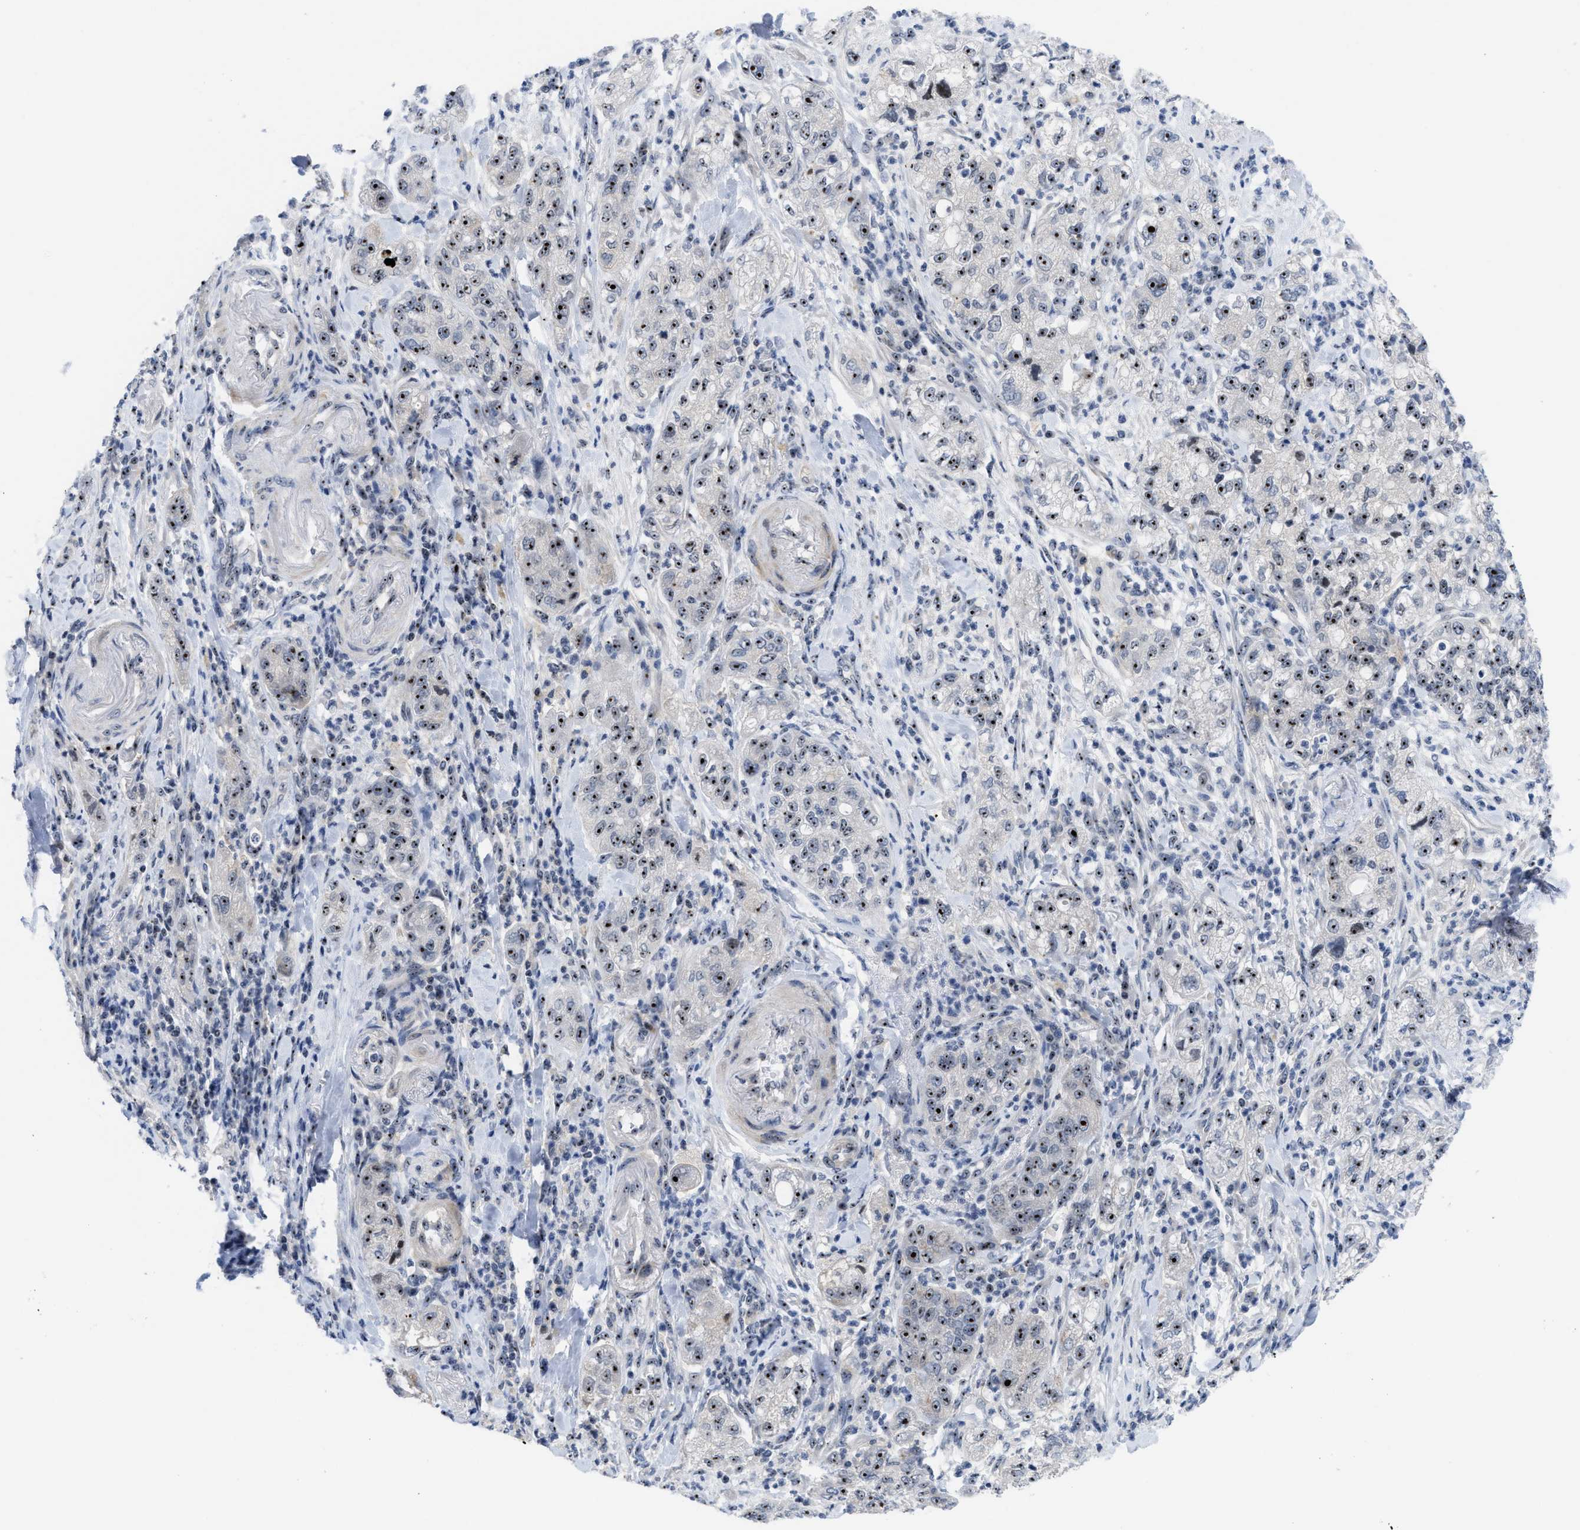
{"staining": {"intensity": "moderate", "quantity": ">75%", "location": "nuclear"}, "tissue": "pancreatic cancer", "cell_type": "Tumor cells", "image_type": "cancer", "snomed": [{"axis": "morphology", "description": "Adenocarcinoma, NOS"}, {"axis": "topography", "description": "Pancreas"}], "caption": "Brown immunohistochemical staining in human pancreatic adenocarcinoma reveals moderate nuclear expression in about >75% of tumor cells.", "gene": "NOP58", "patient": {"sex": "female", "age": 78}}